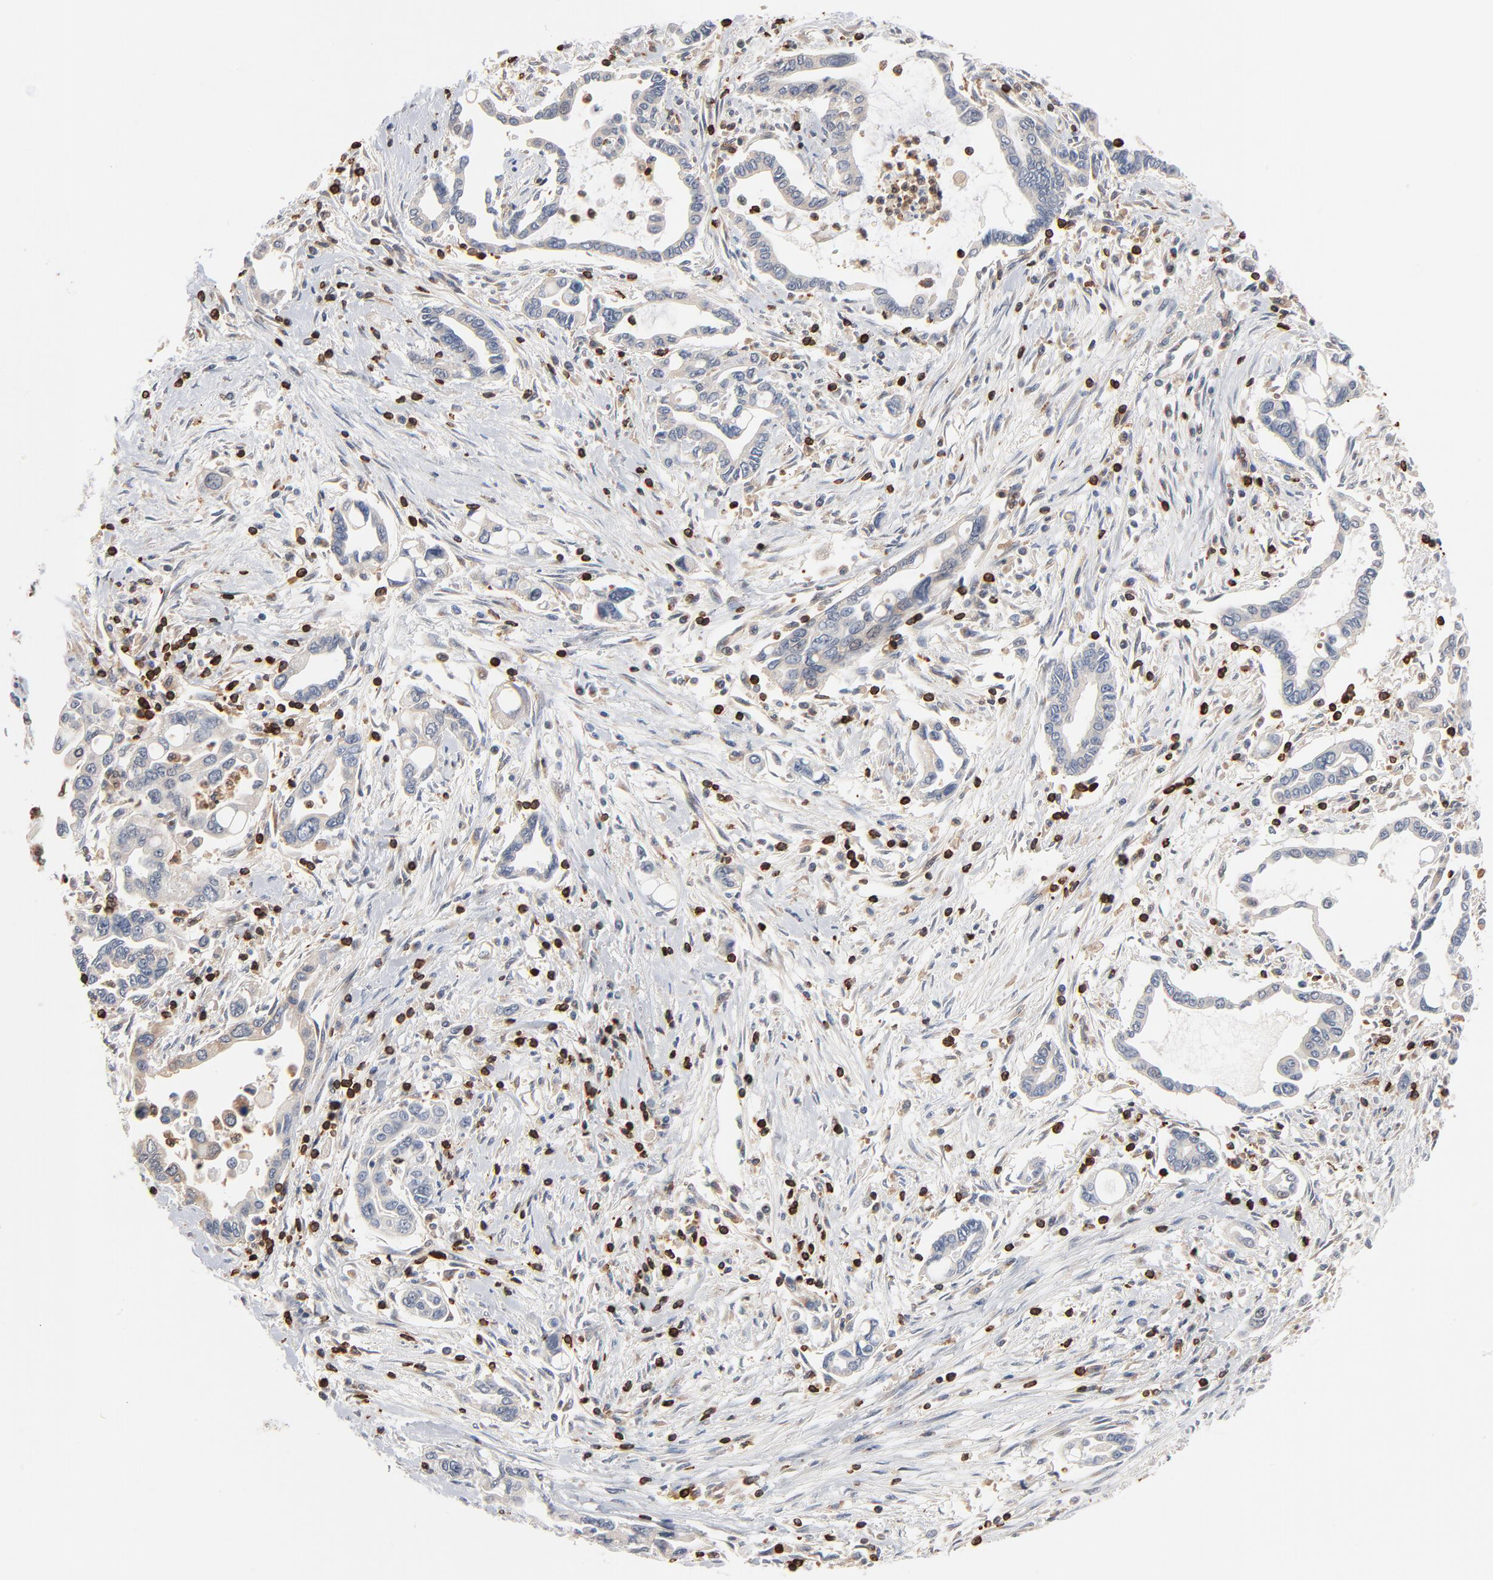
{"staining": {"intensity": "negative", "quantity": "none", "location": "none"}, "tissue": "pancreatic cancer", "cell_type": "Tumor cells", "image_type": "cancer", "snomed": [{"axis": "morphology", "description": "Adenocarcinoma, NOS"}, {"axis": "topography", "description": "Pancreas"}], "caption": "Photomicrograph shows no significant protein expression in tumor cells of pancreatic cancer. (Brightfield microscopy of DAB (3,3'-diaminobenzidine) immunohistochemistry at high magnification).", "gene": "SH3KBP1", "patient": {"sex": "female", "age": 57}}